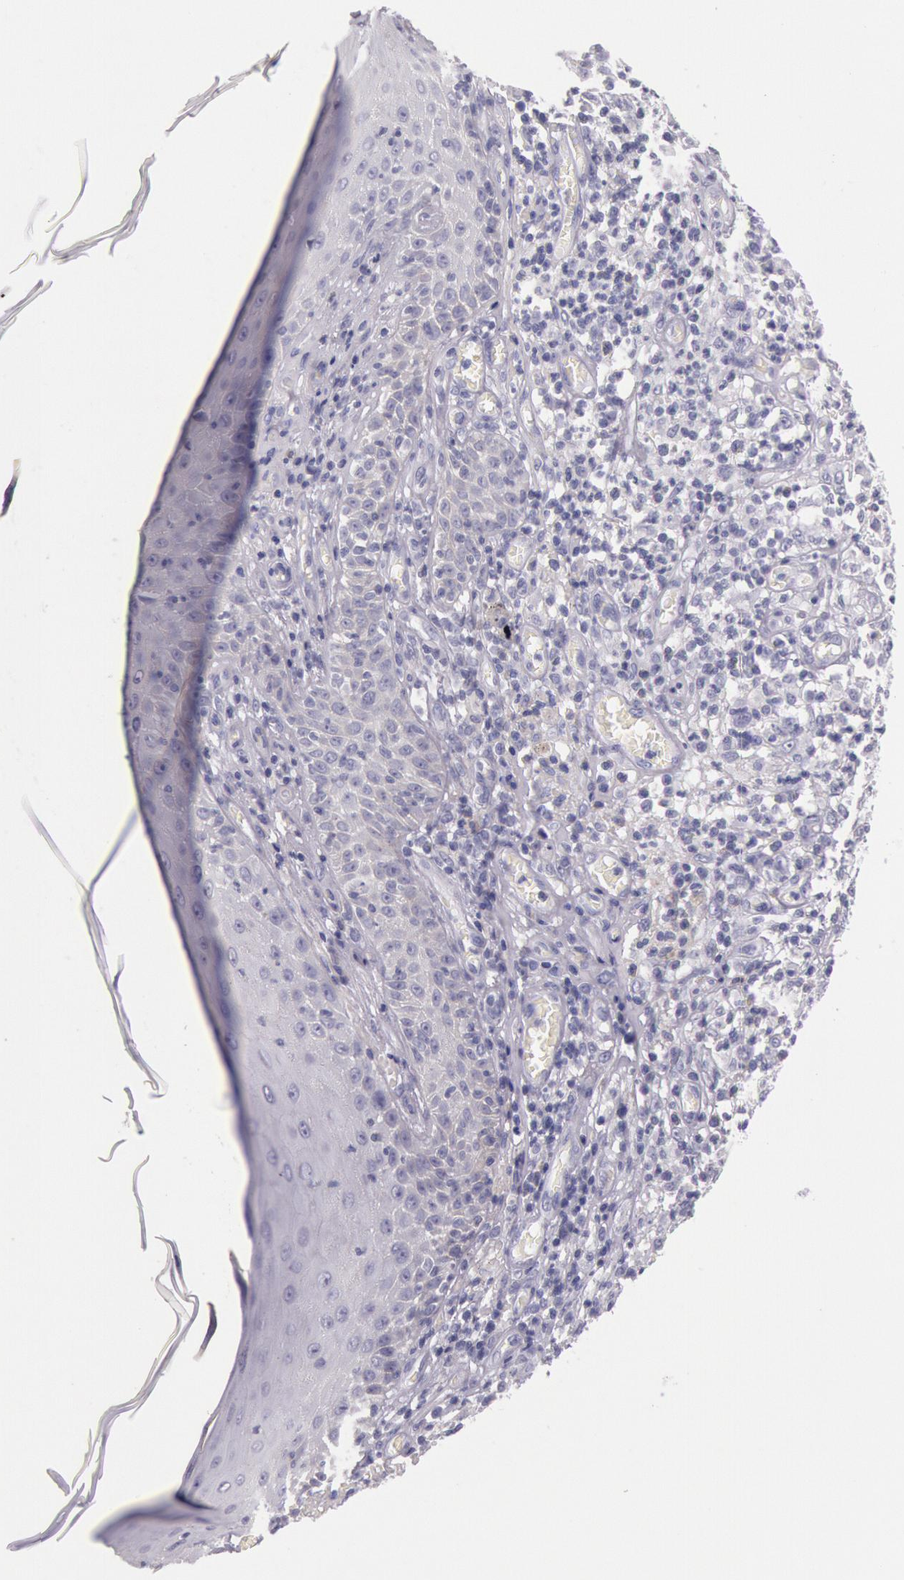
{"staining": {"intensity": "negative", "quantity": "none", "location": "none"}, "tissue": "melanoma", "cell_type": "Tumor cells", "image_type": "cancer", "snomed": [{"axis": "morphology", "description": "Malignant melanoma, NOS"}, {"axis": "topography", "description": "Skin"}], "caption": "Protein analysis of melanoma exhibits no significant expression in tumor cells.", "gene": "EGFR", "patient": {"sex": "female", "age": 49}}